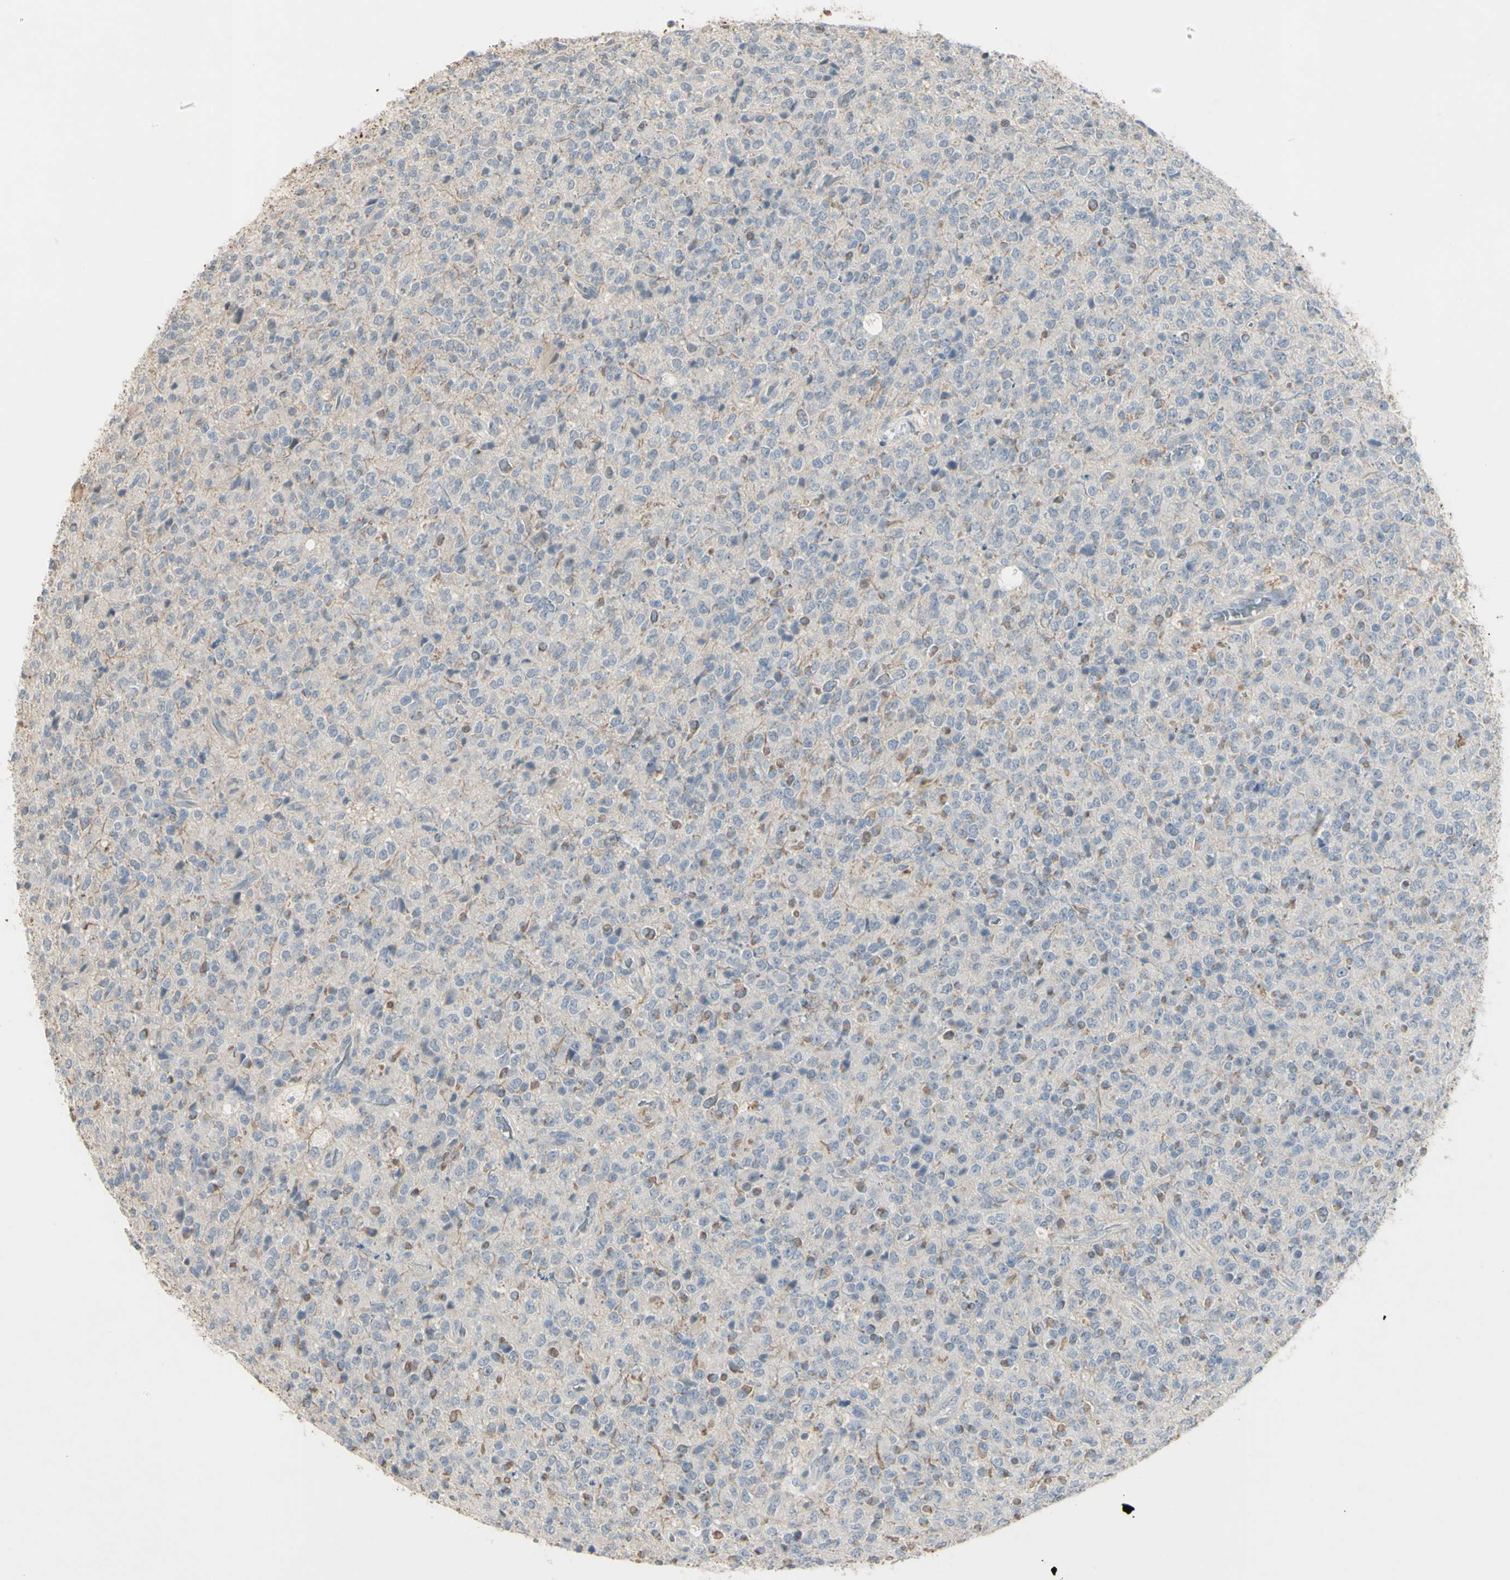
{"staining": {"intensity": "negative", "quantity": "none", "location": "none"}, "tissue": "glioma", "cell_type": "Tumor cells", "image_type": "cancer", "snomed": [{"axis": "morphology", "description": "Glioma, malignant, High grade"}, {"axis": "topography", "description": "pancreas cauda"}], "caption": "Immunohistochemistry (IHC) of human glioma demonstrates no expression in tumor cells.", "gene": "PIAS4", "patient": {"sex": "male", "age": 60}}